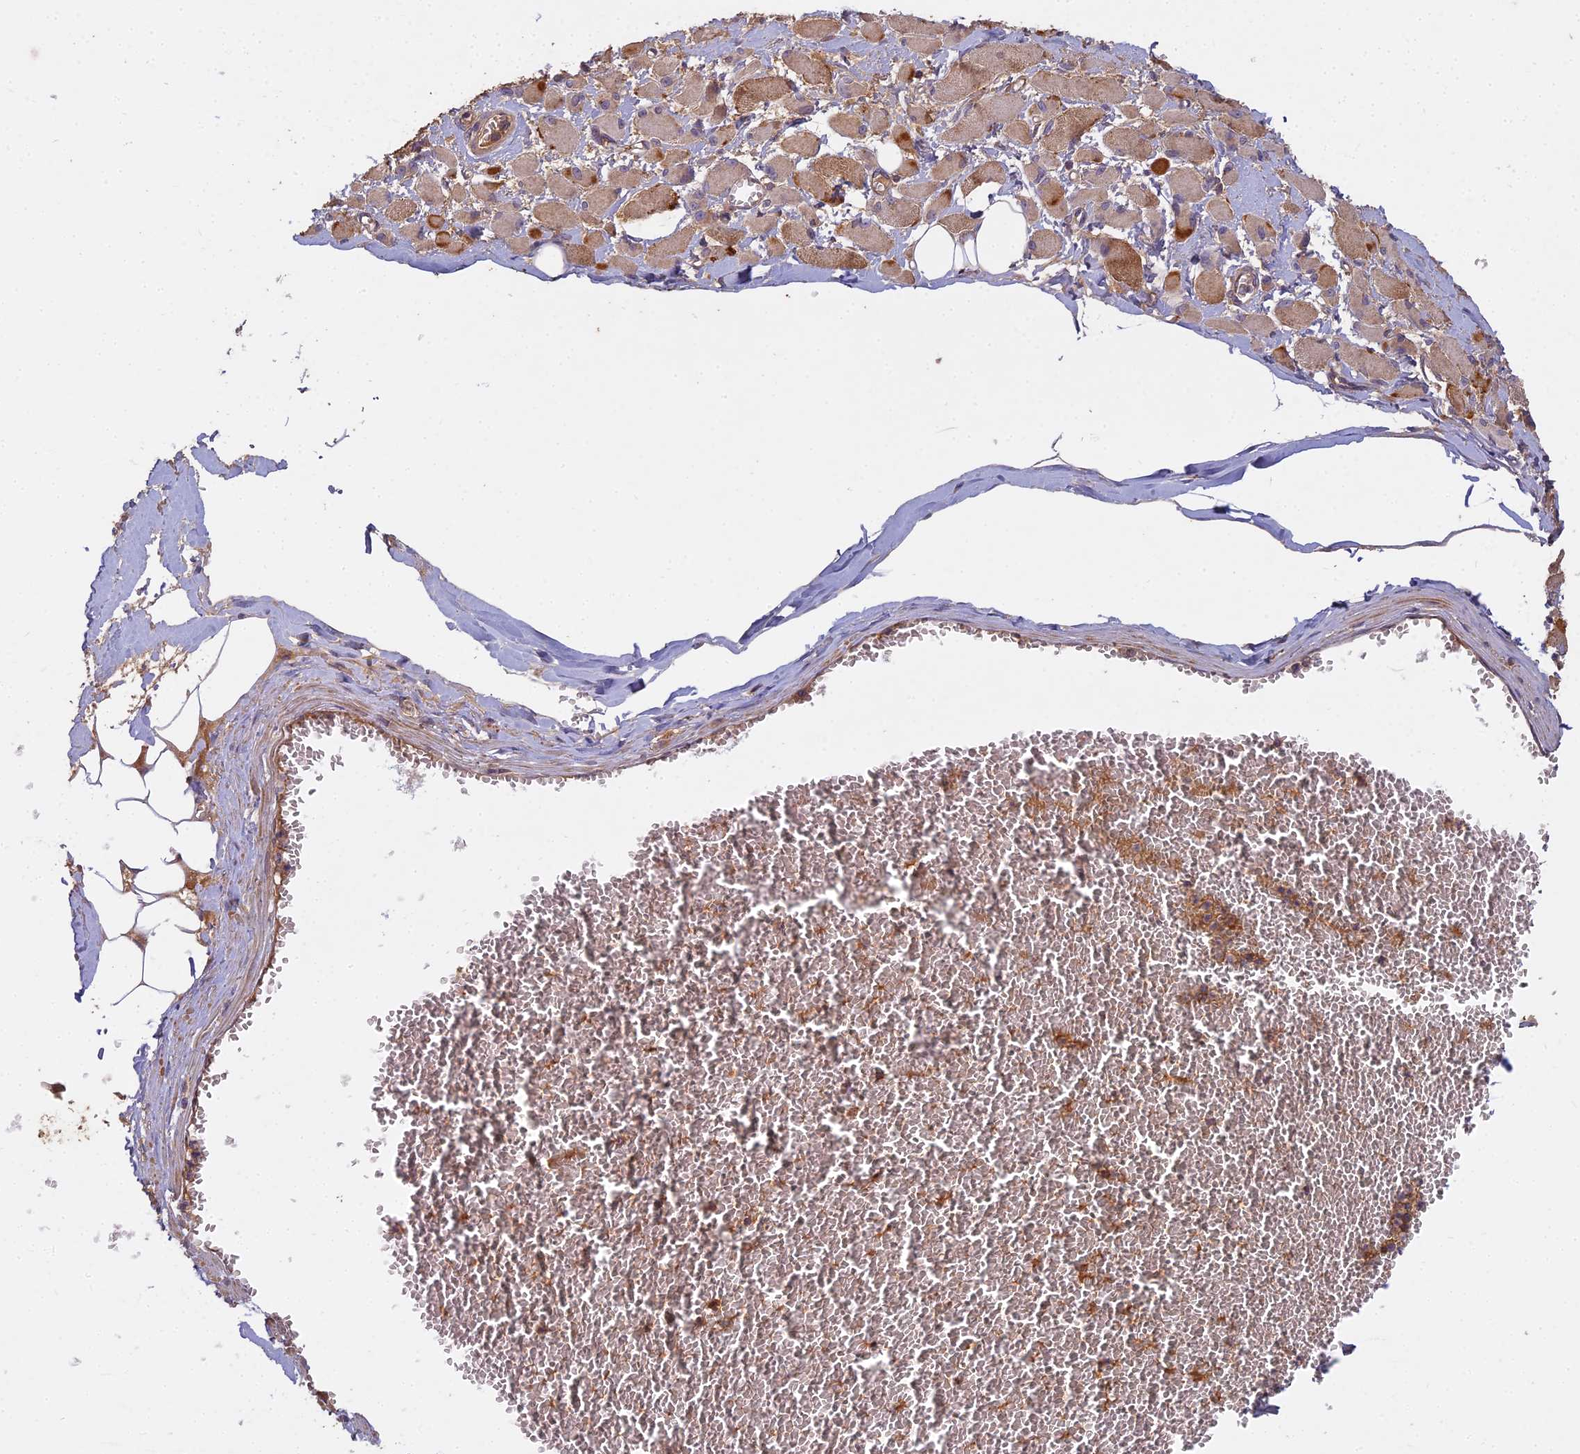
{"staining": {"intensity": "moderate", "quantity": "25%-75%", "location": "cytoplasmic/membranous"}, "tissue": "skeletal muscle", "cell_type": "Myocytes", "image_type": "normal", "snomed": [{"axis": "morphology", "description": "Normal tissue, NOS"}, {"axis": "morphology", "description": "Basal cell carcinoma"}, {"axis": "topography", "description": "Skeletal muscle"}], "caption": "Immunohistochemistry (IHC) (DAB) staining of benign skeletal muscle displays moderate cytoplasmic/membranous protein positivity in about 25%-75% of myocytes.", "gene": "CCDC167", "patient": {"sex": "female", "age": 64}}